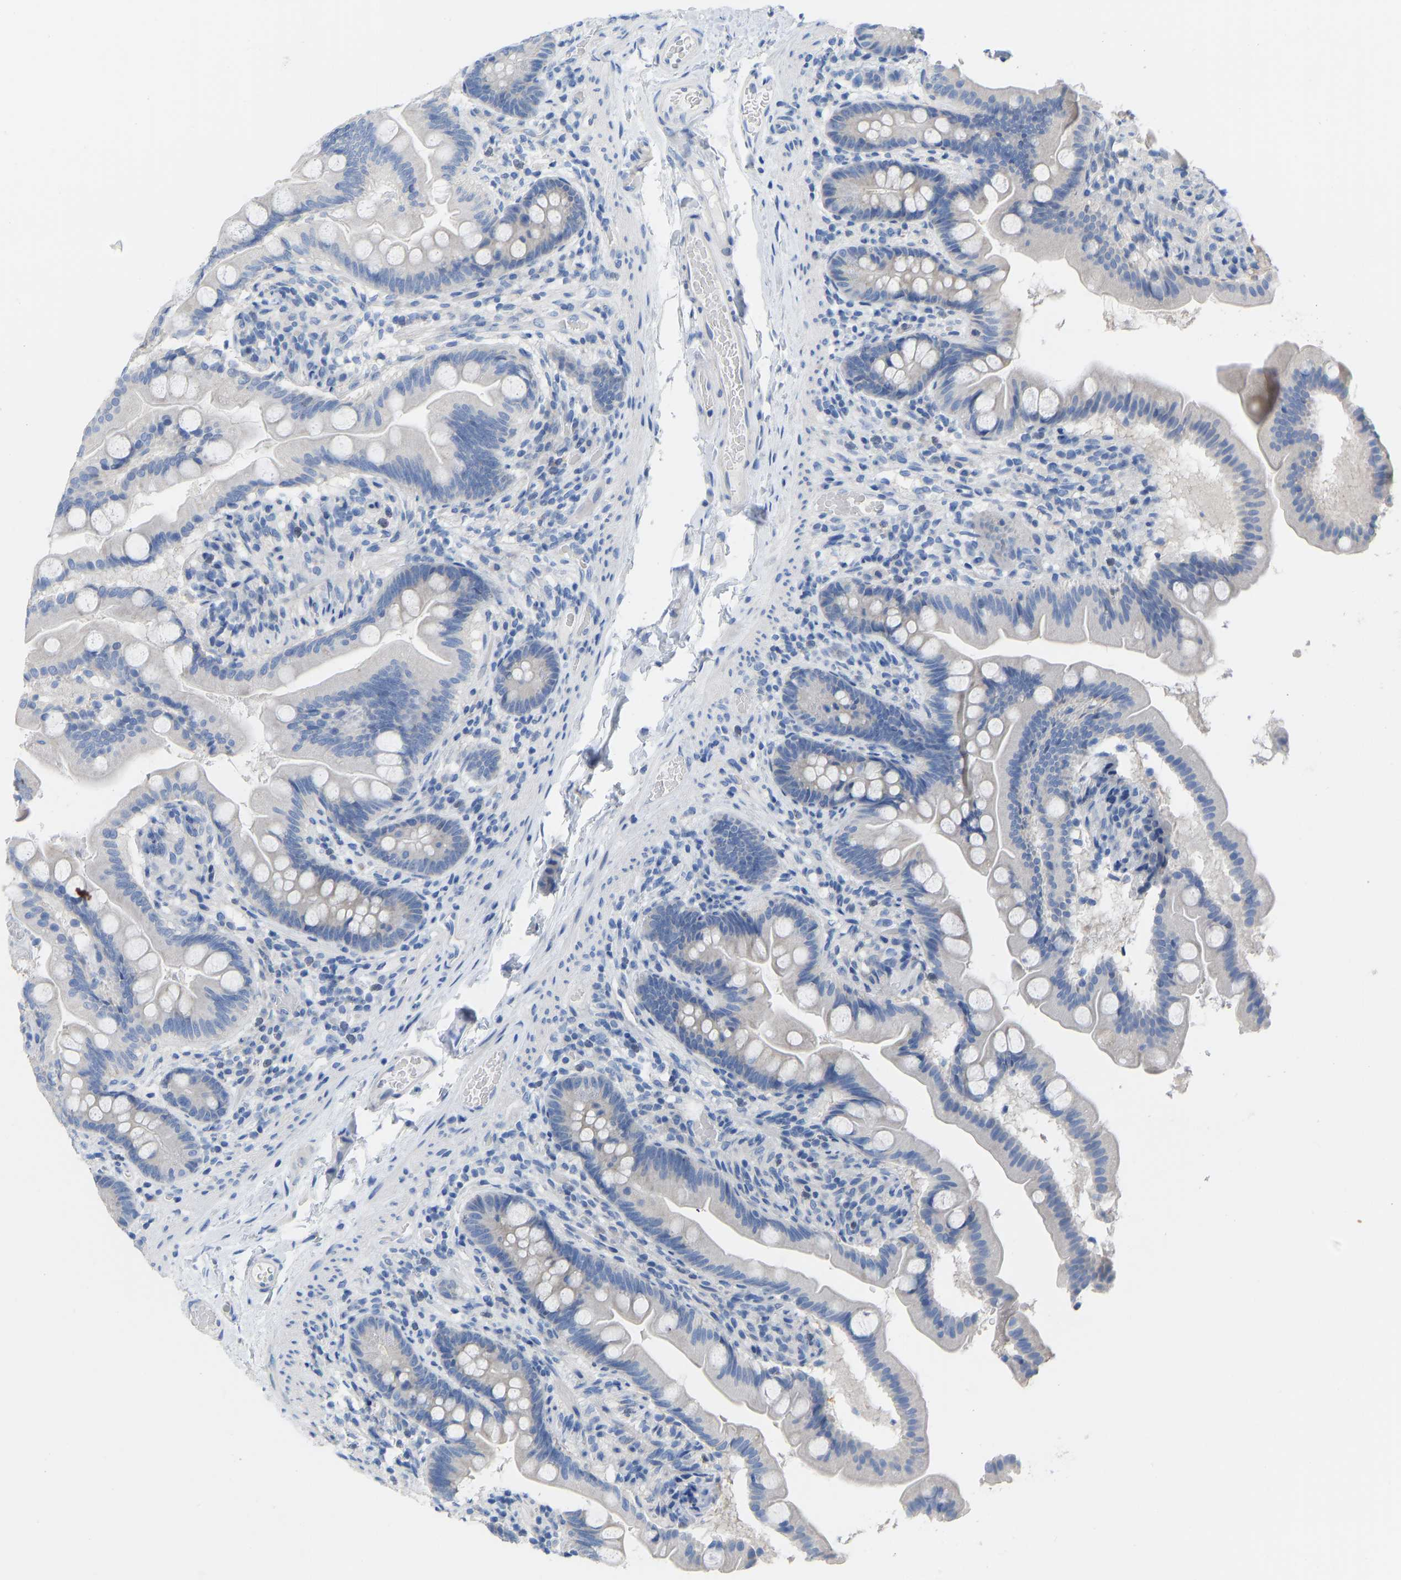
{"staining": {"intensity": "negative", "quantity": "none", "location": "none"}, "tissue": "small intestine", "cell_type": "Glandular cells", "image_type": "normal", "snomed": [{"axis": "morphology", "description": "Normal tissue, NOS"}, {"axis": "topography", "description": "Small intestine"}], "caption": "Immunohistochemistry (IHC) of benign human small intestine shows no positivity in glandular cells. (DAB (3,3'-diaminobenzidine) IHC visualized using brightfield microscopy, high magnification).", "gene": "OLIG2", "patient": {"sex": "female", "age": 56}}